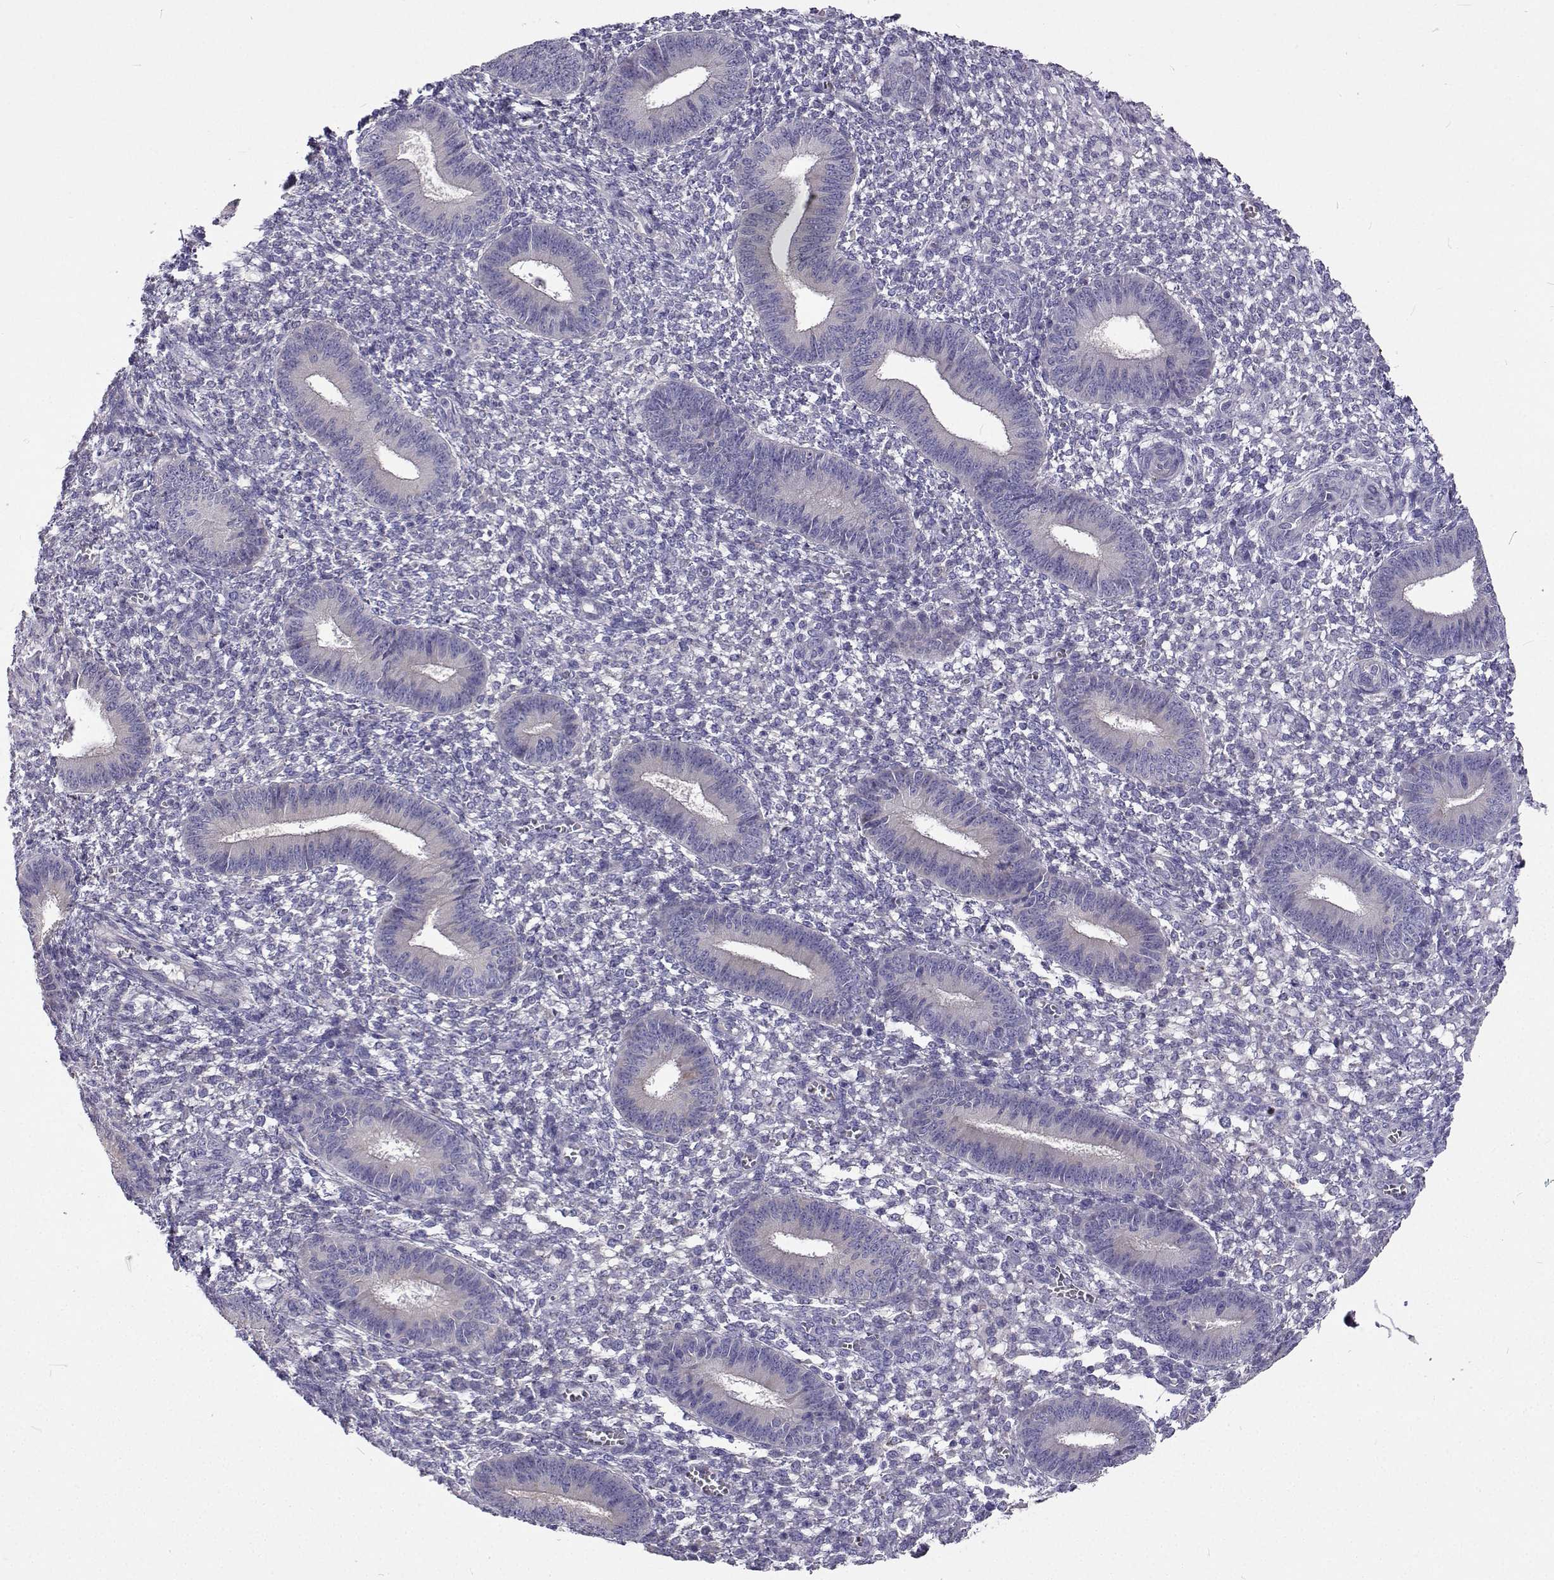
{"staining": {"intensity": "negative", "quantity": "none", "location": "none"}, "tissue": "endometrium", "cell_type": "Cells in endometrial stroma", "image_type": "normal", "snomed": [{"axis": "morphology", "description": "Normal tissue, NOS"}, {"axis": "topography", "description": "Endometrium"}], "caption": "Cells in endometrial stroma show no significant protein expression in benign endometrium. The staining was performed using DAB to visualize the protein expression in brown, while the nuclei were stained in blue with hematoxylin (Magnification: 20x).", "gene": "LHFPL7", "patient": {"sex": "female", "age": 42}}